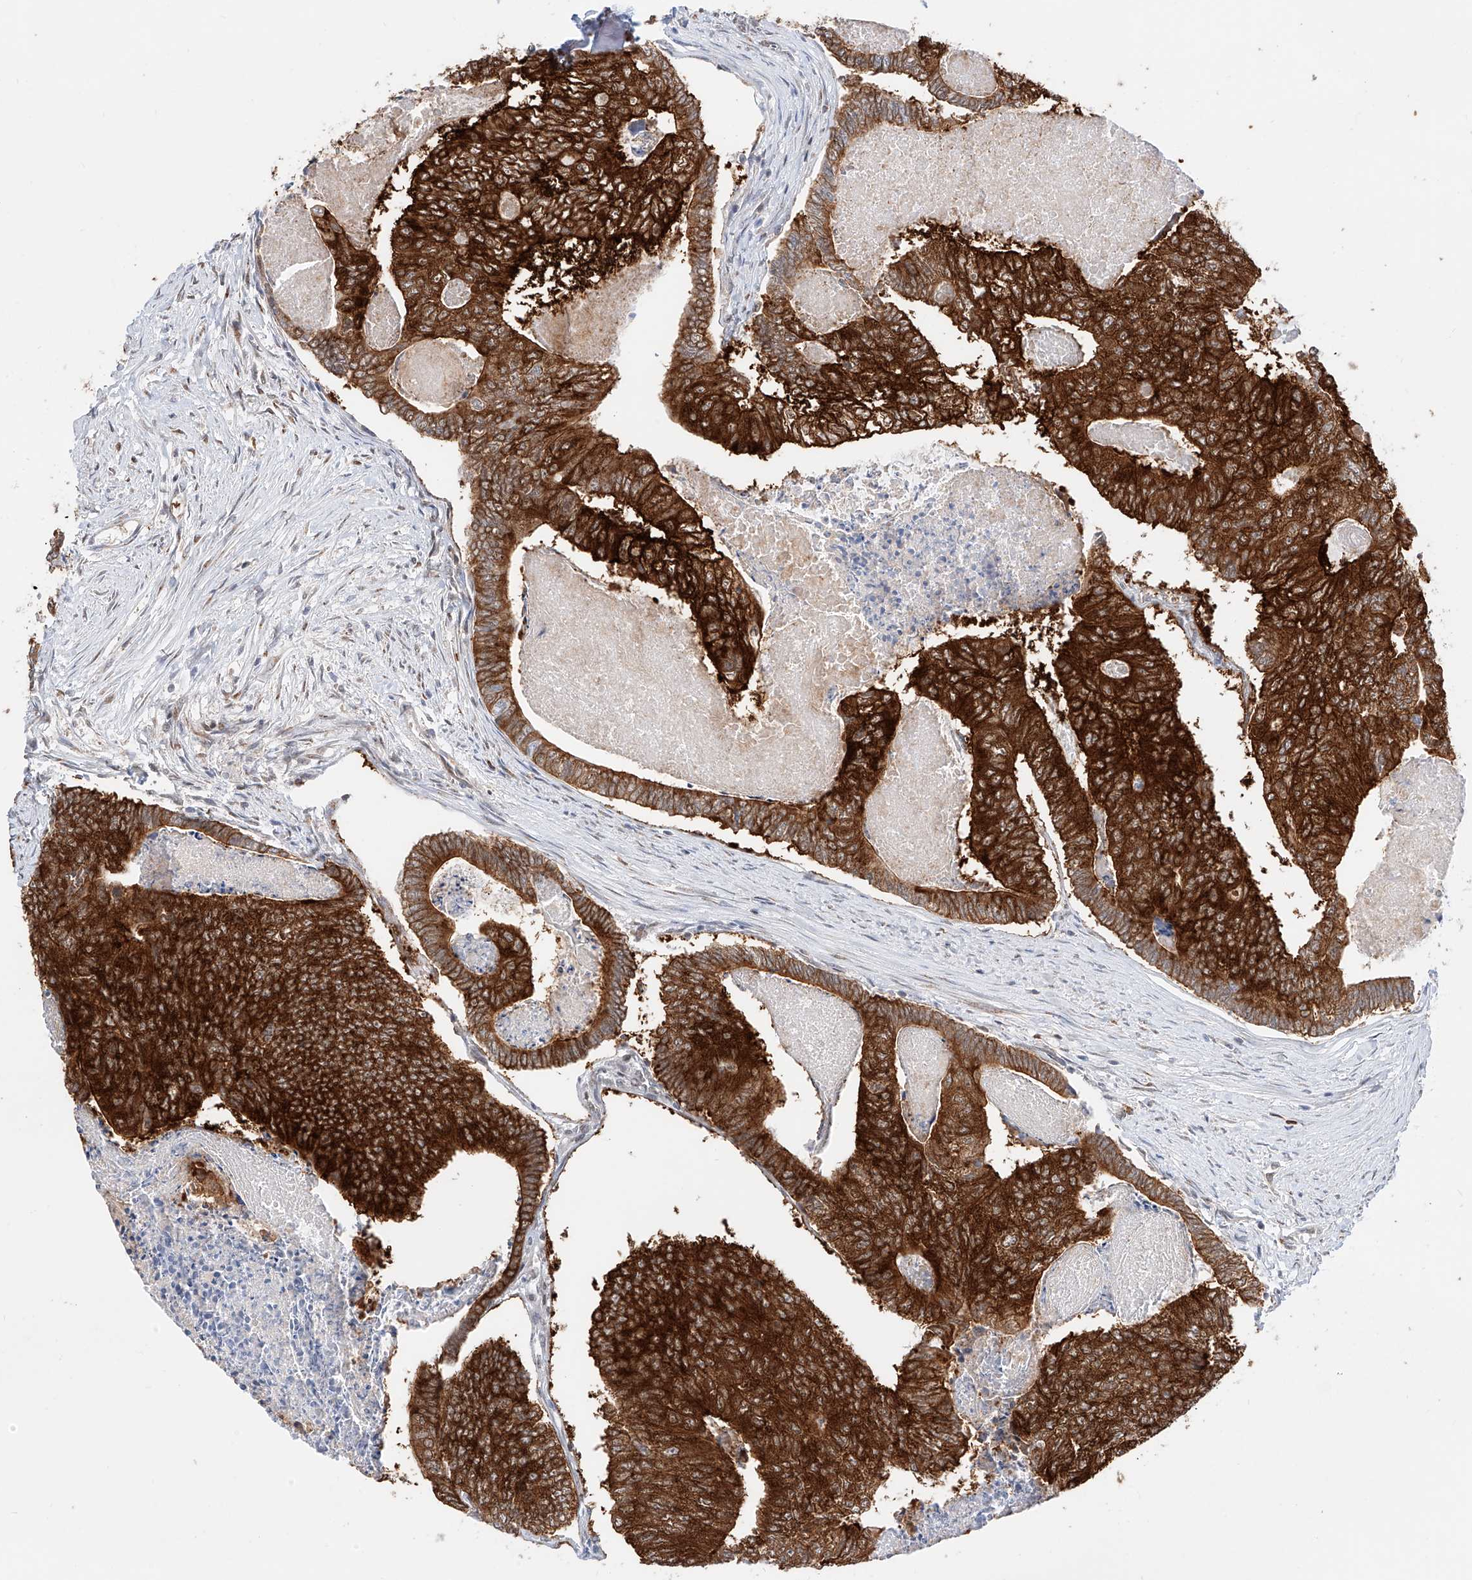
{"staining": {"intensity": "strong", "quantity": ">75%", "location": "cytoplasmic/membranous"}, "tissue": "colorectal cancer", "cell_type": "Tumor cells", "image_type": "cancer", "snomed": [{"axis": "morphology", "description": "Adenocarcinoma, NOS"}, {"axis": "topography", "description": "Colon"}], "caption": "Protein staining of colorectal cancer tissue demonstrates strong cytoplasmic/membranous positivity in approximately >75% of tumor cells.", "gene": "CARMIL1", "patient": {"sex": "female", "age": 67}}